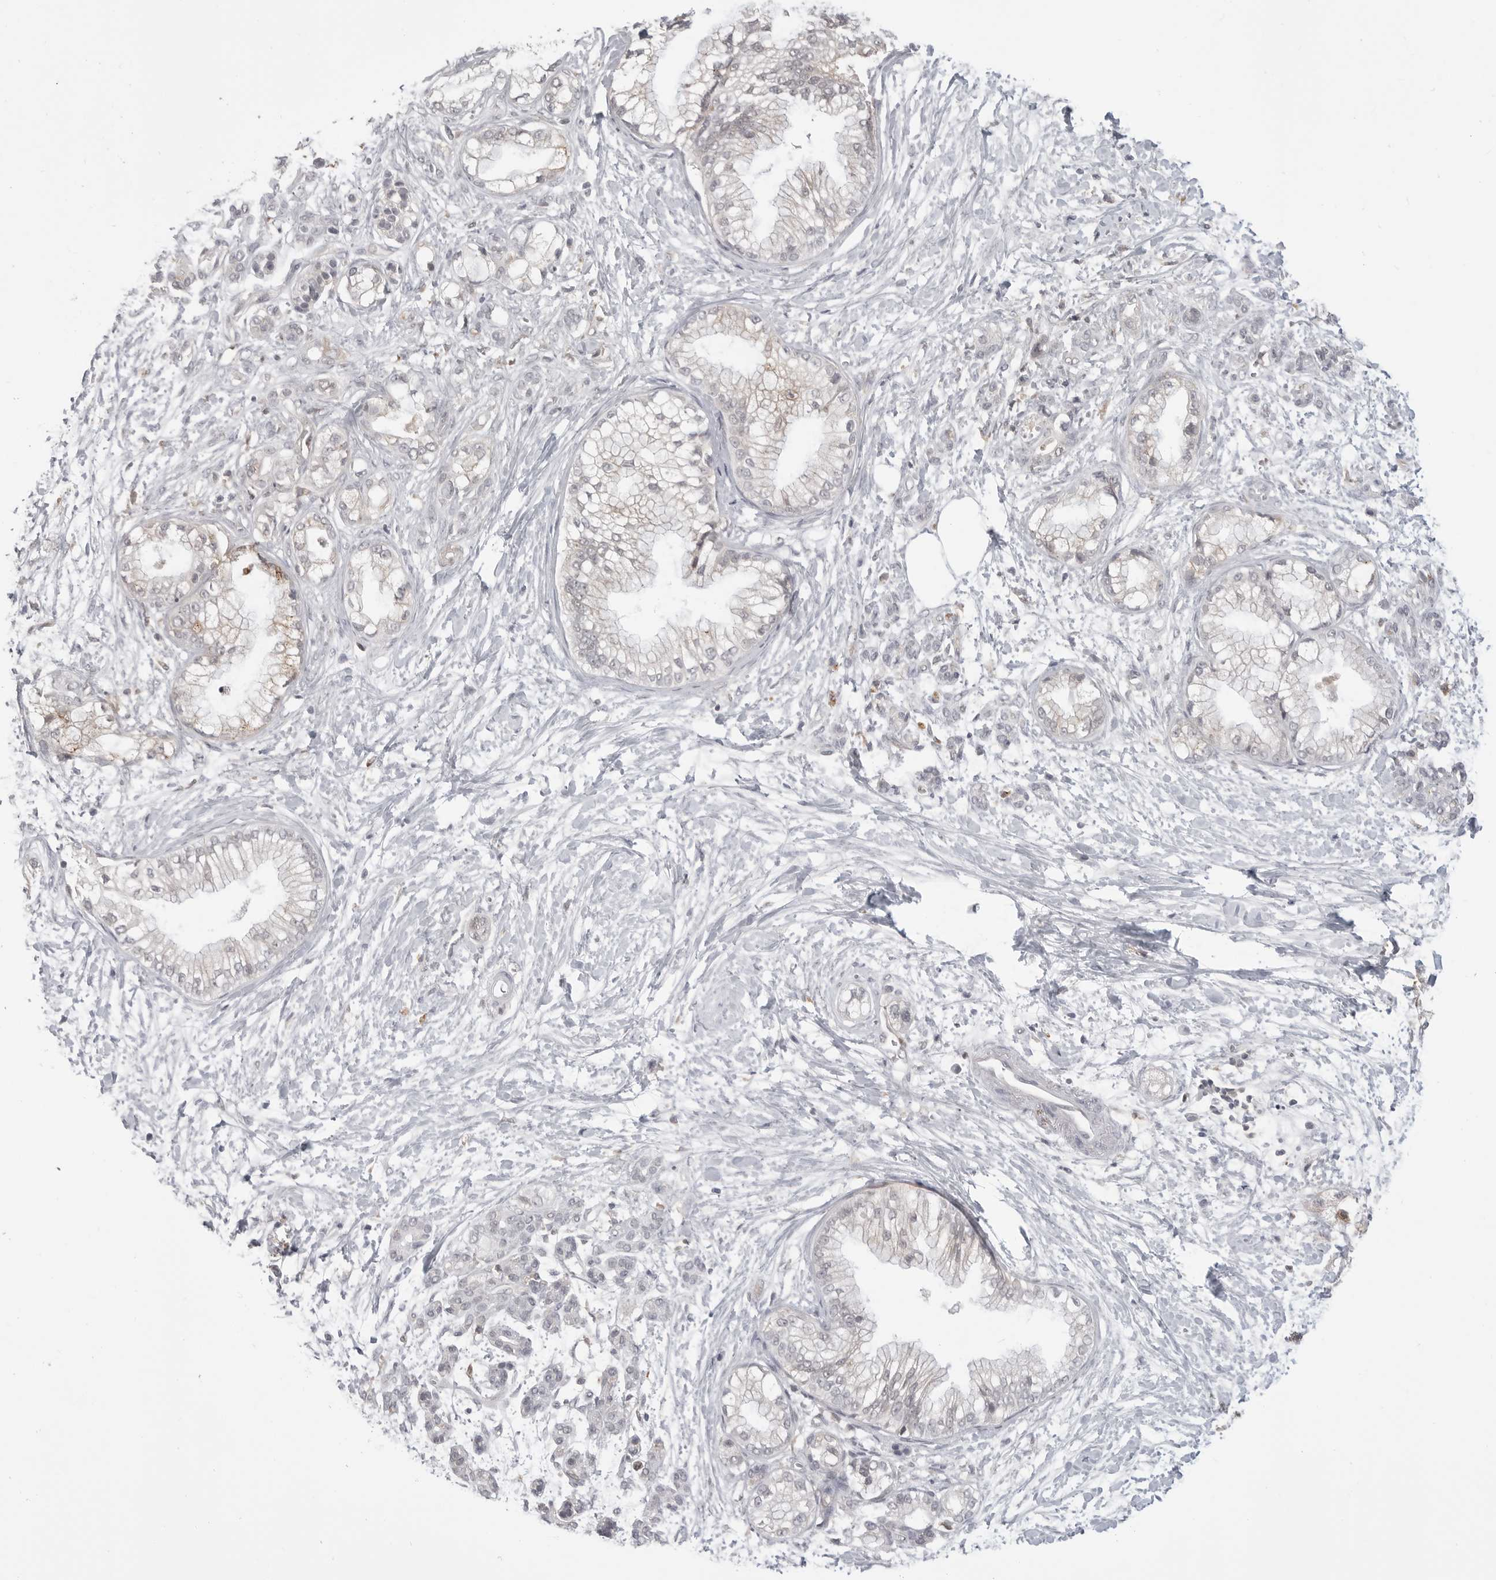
{"staining": {"intensity": "negative", "quantity": "none", "location": "none"}, "tissue": "pancreatic cancer", "cell_type": "Tumor cells", "image_type": "cancer", "snomed": [{"axis": "morphology", "description": "Adenocarcinoma, NOS"}, {"axis": "topography", "description": "Pancreas"}], "caption": "Tumor cells are negative for protein expression in human adenocarcinoma (pancreatic).", "gene": "IFNGR1", "patient": {"sex": "male", "age": 68}}